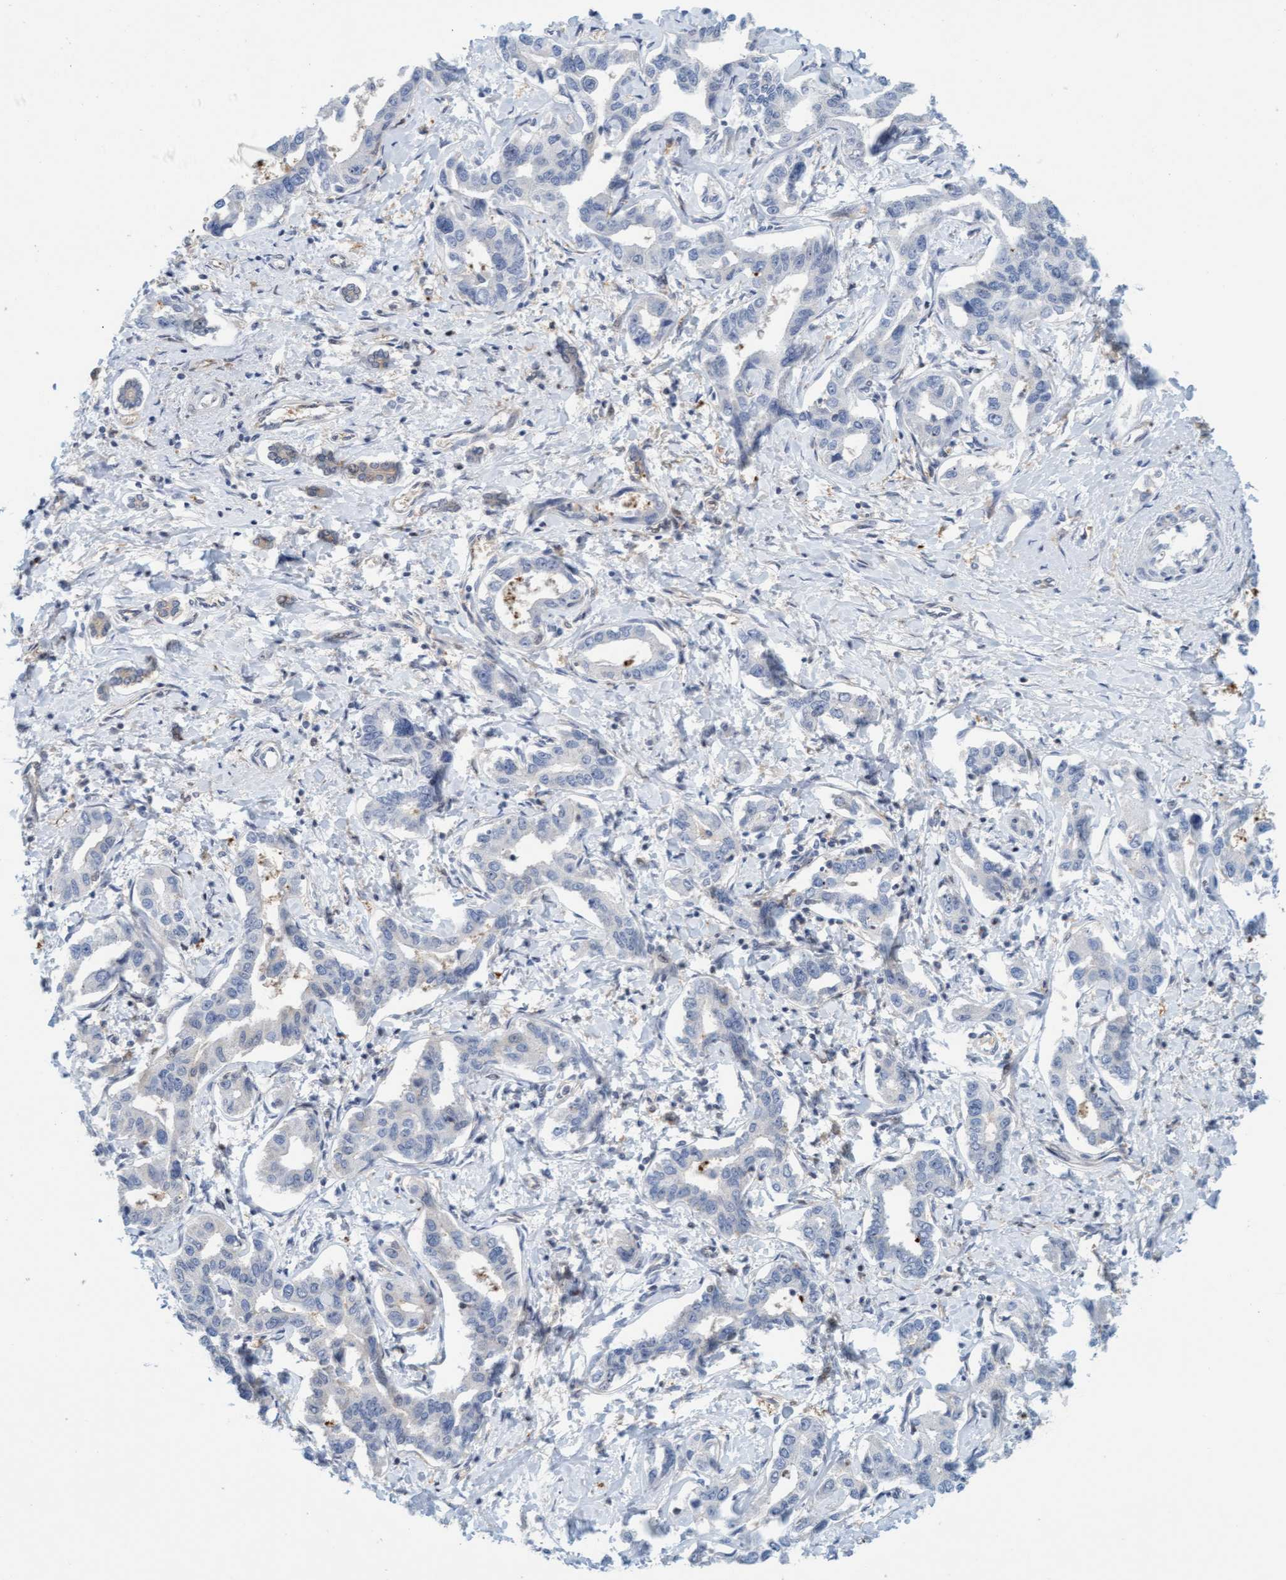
{"staining": {"intensity": "negative", "quantity": "none", "location": "none"}, "tissue": "liver cancer", "cell_type": "Tumor cells", "image_type": "cancer", "snomed": [{"axis": "morphology", "description": "Cholangiocarcinoma"}, {"axis": "topography", "description": "Liver"}], "caption": "Immunohistochemical staining of liver cancer (cholangiocarcinoma) exhibits no significant staining in tumor cells.", "gene": "EIF4EBP1", "patient": {"sex": "male", "age": 59}}